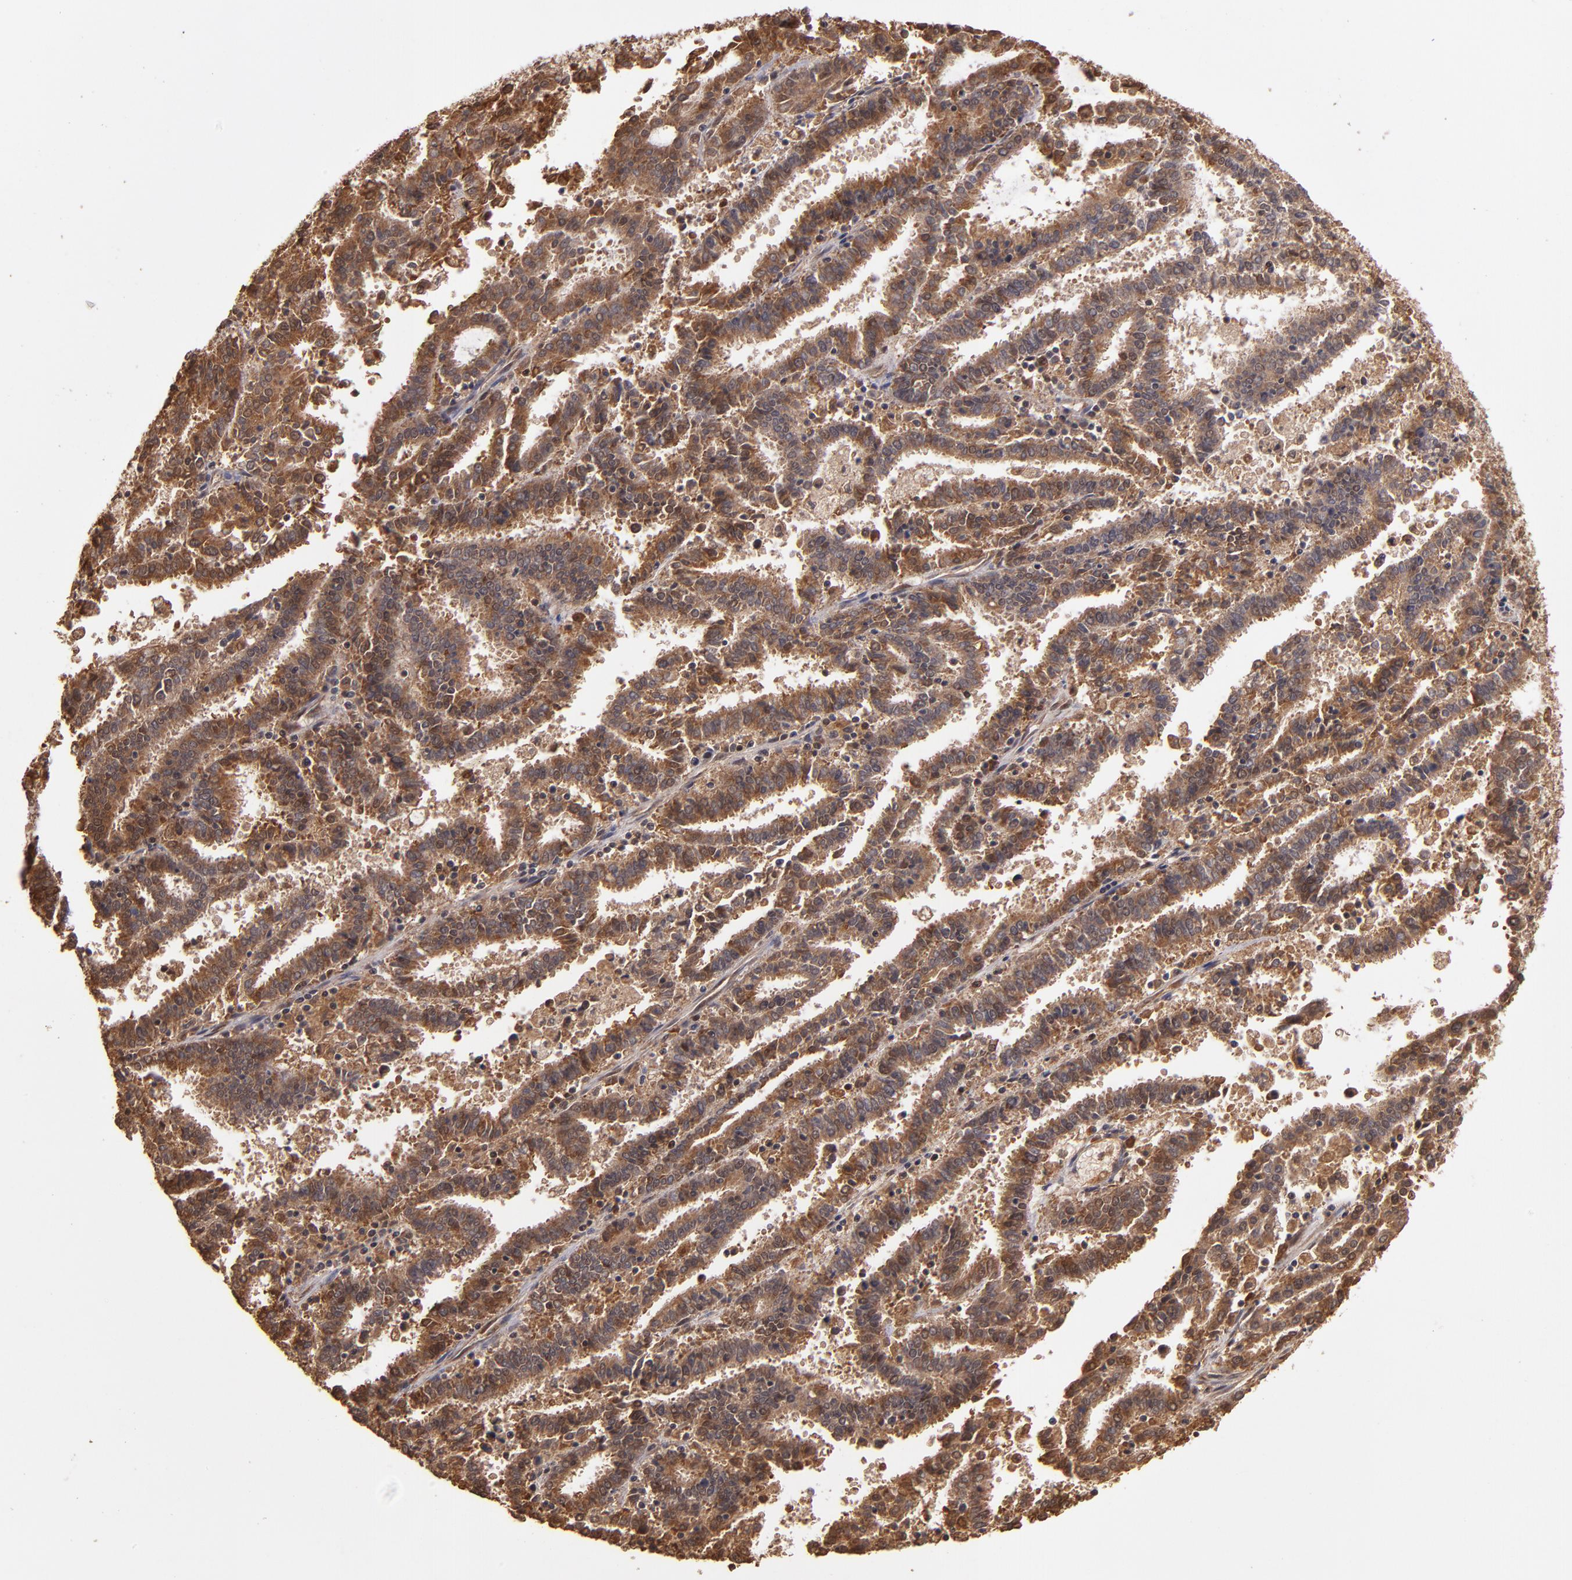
{"staining": {"intensity": "strong", "quantity": ">75%", "location": "cytoplasmic/membranous,nuclear"}, "tissue": "endometrial cancer", "cell_type": "Tumor cells", "image_type": "cancer", "snomed": [{"axis": "morphology", "description": "Adenocarcinoma, NOS"}, {"axis": "topography", "description": "Uterus"}], "caption": "Immunohistochemistry photomicrograph of human endometrial adenocarcinoma stained for a protein (brown), which shows high levels of strong cytoplasmic/membranous and nuclear positivity in about >75% of tumor cells.", "gene": "RIOK3", "patient": {"sex": "female", "age": 83}}